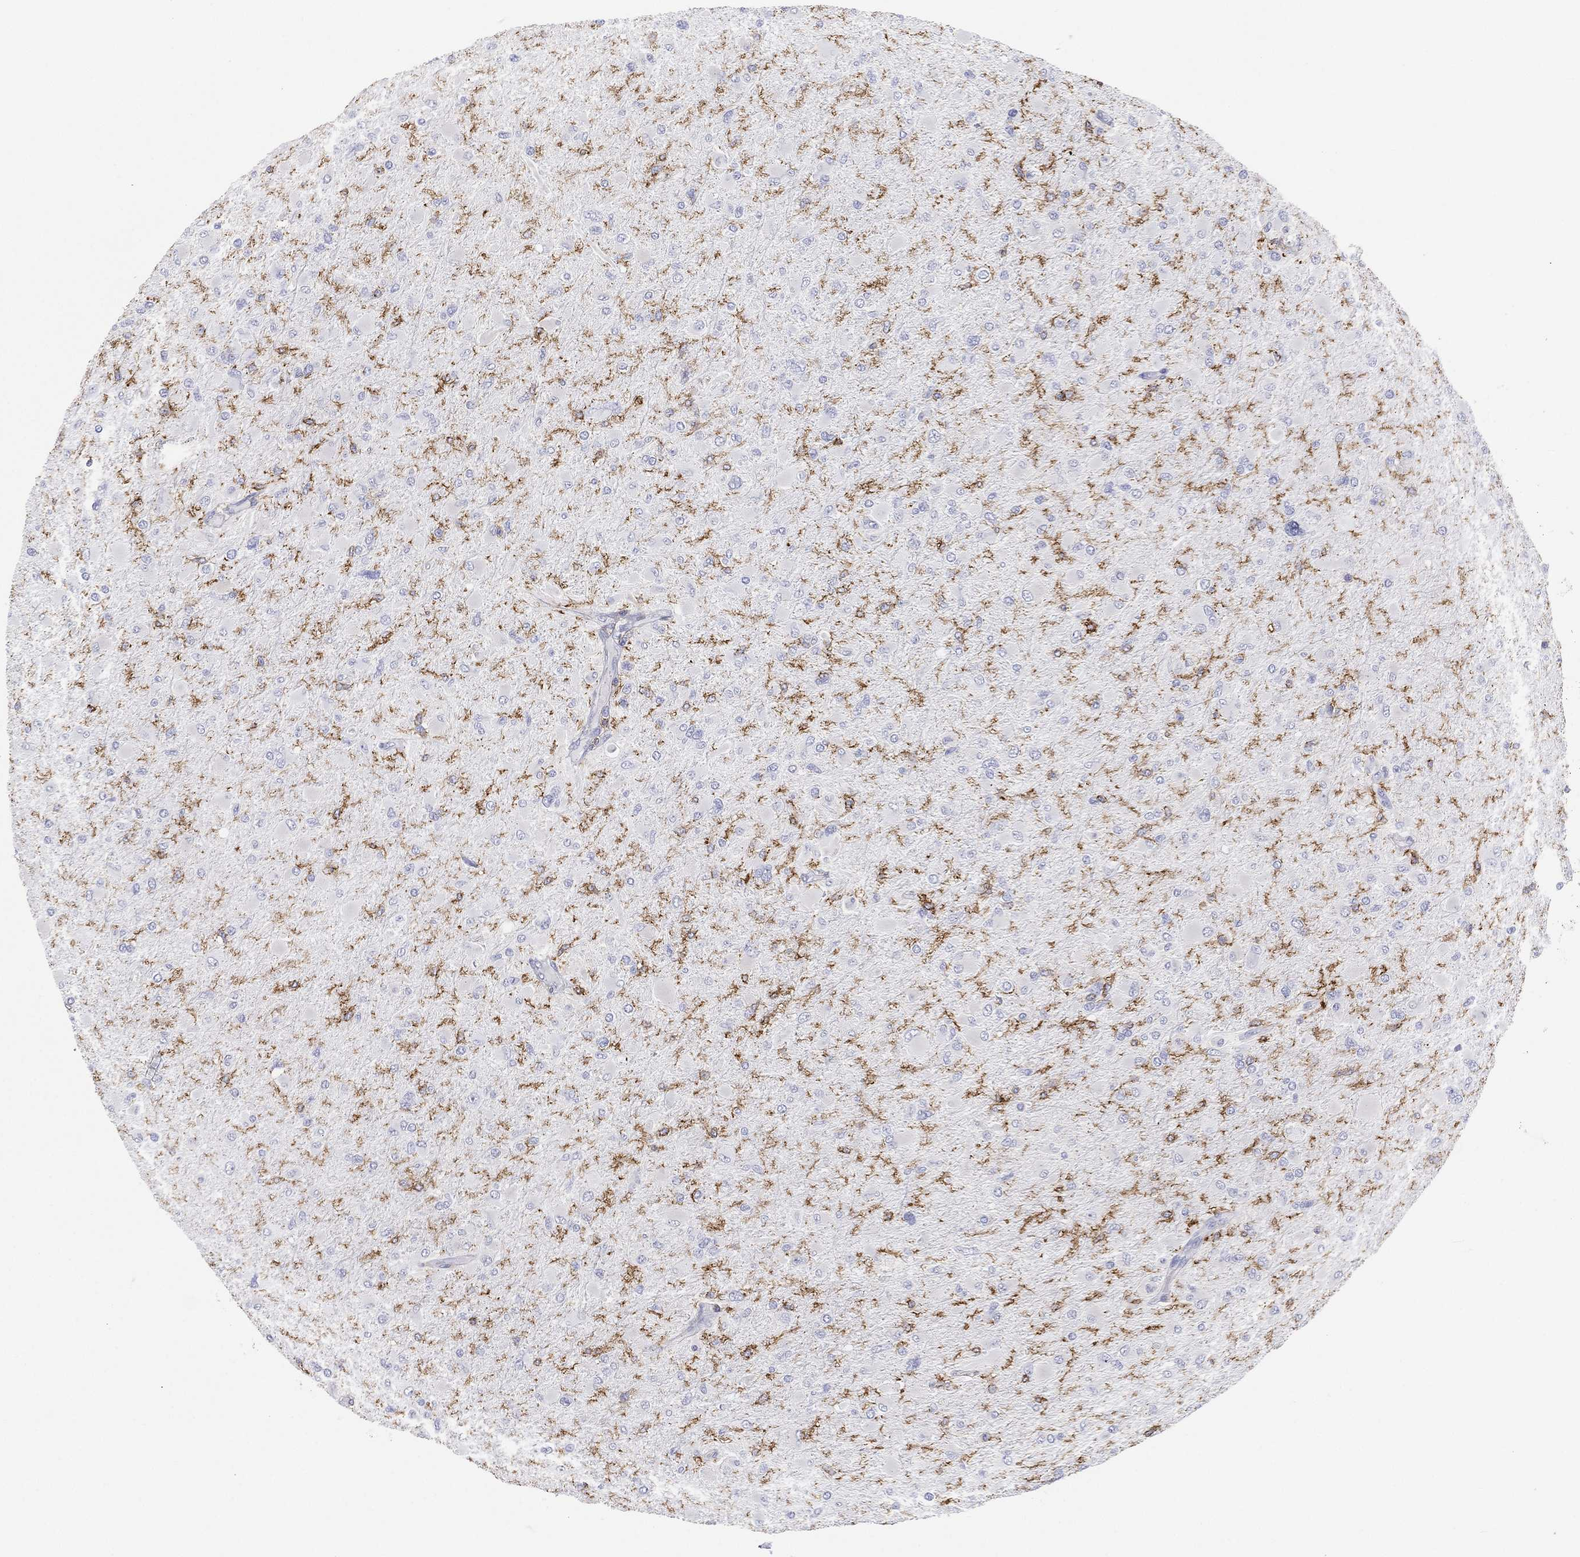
{"staining": {"intensity": "negative", "quantity": "none", "location": "none"}, "tissue": "glioma", "cell_type": "Tumor cells", "image_type": "cancer", "snomed": [{"axis": "morphology", "description": "Glioma, malignant, High grade"}, {"axis": "topography", "description": "Cerebral cortex"}], "caption": "Tumor cells are negative for protein expression in human high-grade glioma (malignant).", "gene": "SELPLG", "patient": {"sex": "female", "age": 36}}